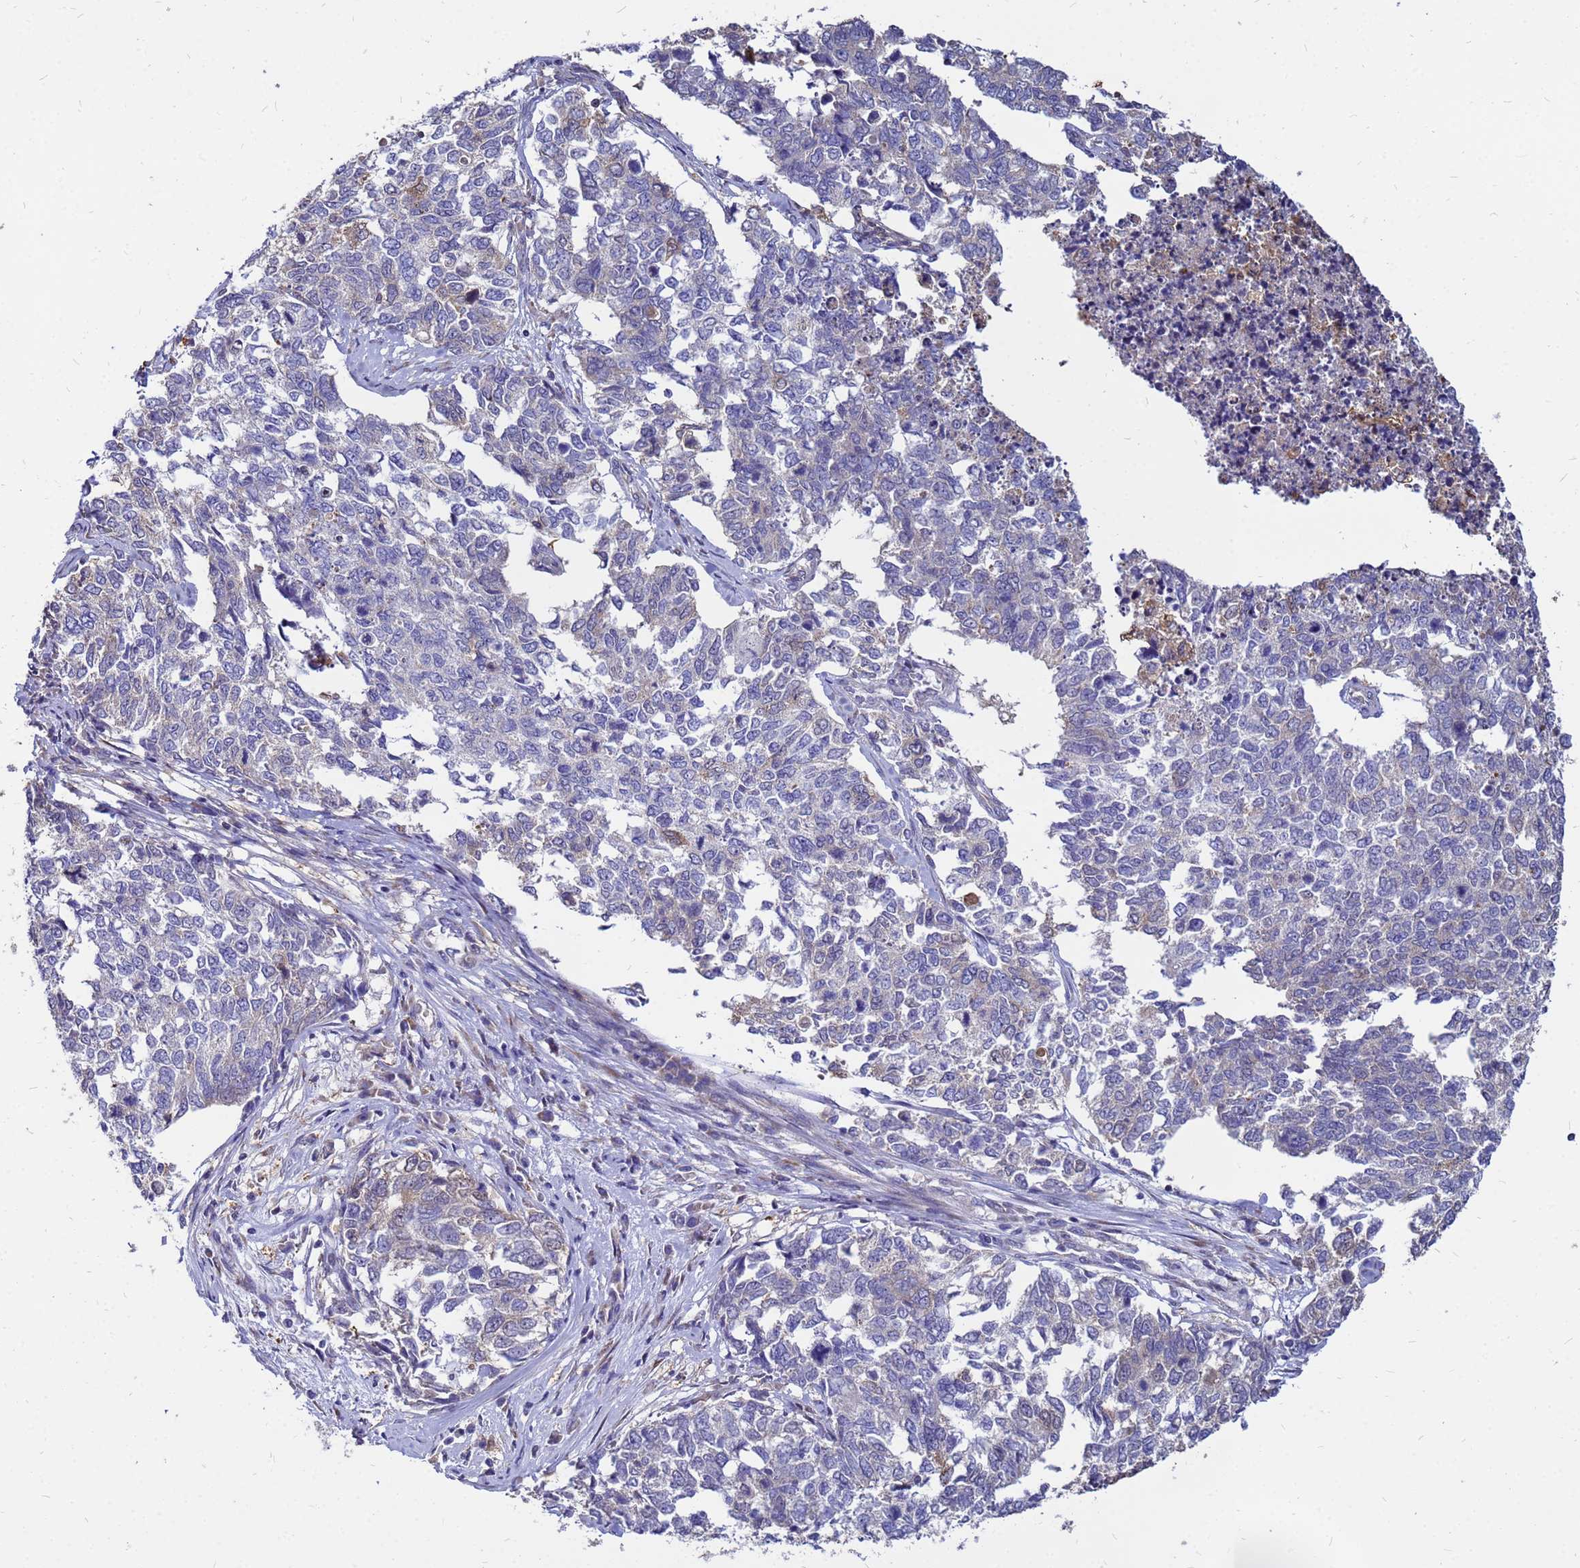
{"staining": {"intensity": "weak", "quantity": "<25%", "location": "cytoplasmic/membranous"}, "tissue": "cervical cancer", "cell_type": "Tumor cells", "image_type": "cancer", "snomed": [{"axis": "morphology", "description": "Squamous cell carcinoma, NOS"}, {"axis": "topography", "description": "Cervix"}], "caption": "Immunohistochemistry (IHC) histopathology image of neoplastic tissue: human cervical squamous cell carcinoma stained with DAB (3,3'-diaminobenzidine) exhibits no significant protein expression in tumor cells.", "gene": "MOB2", "patient": {"sex": "female", "age": 63}}